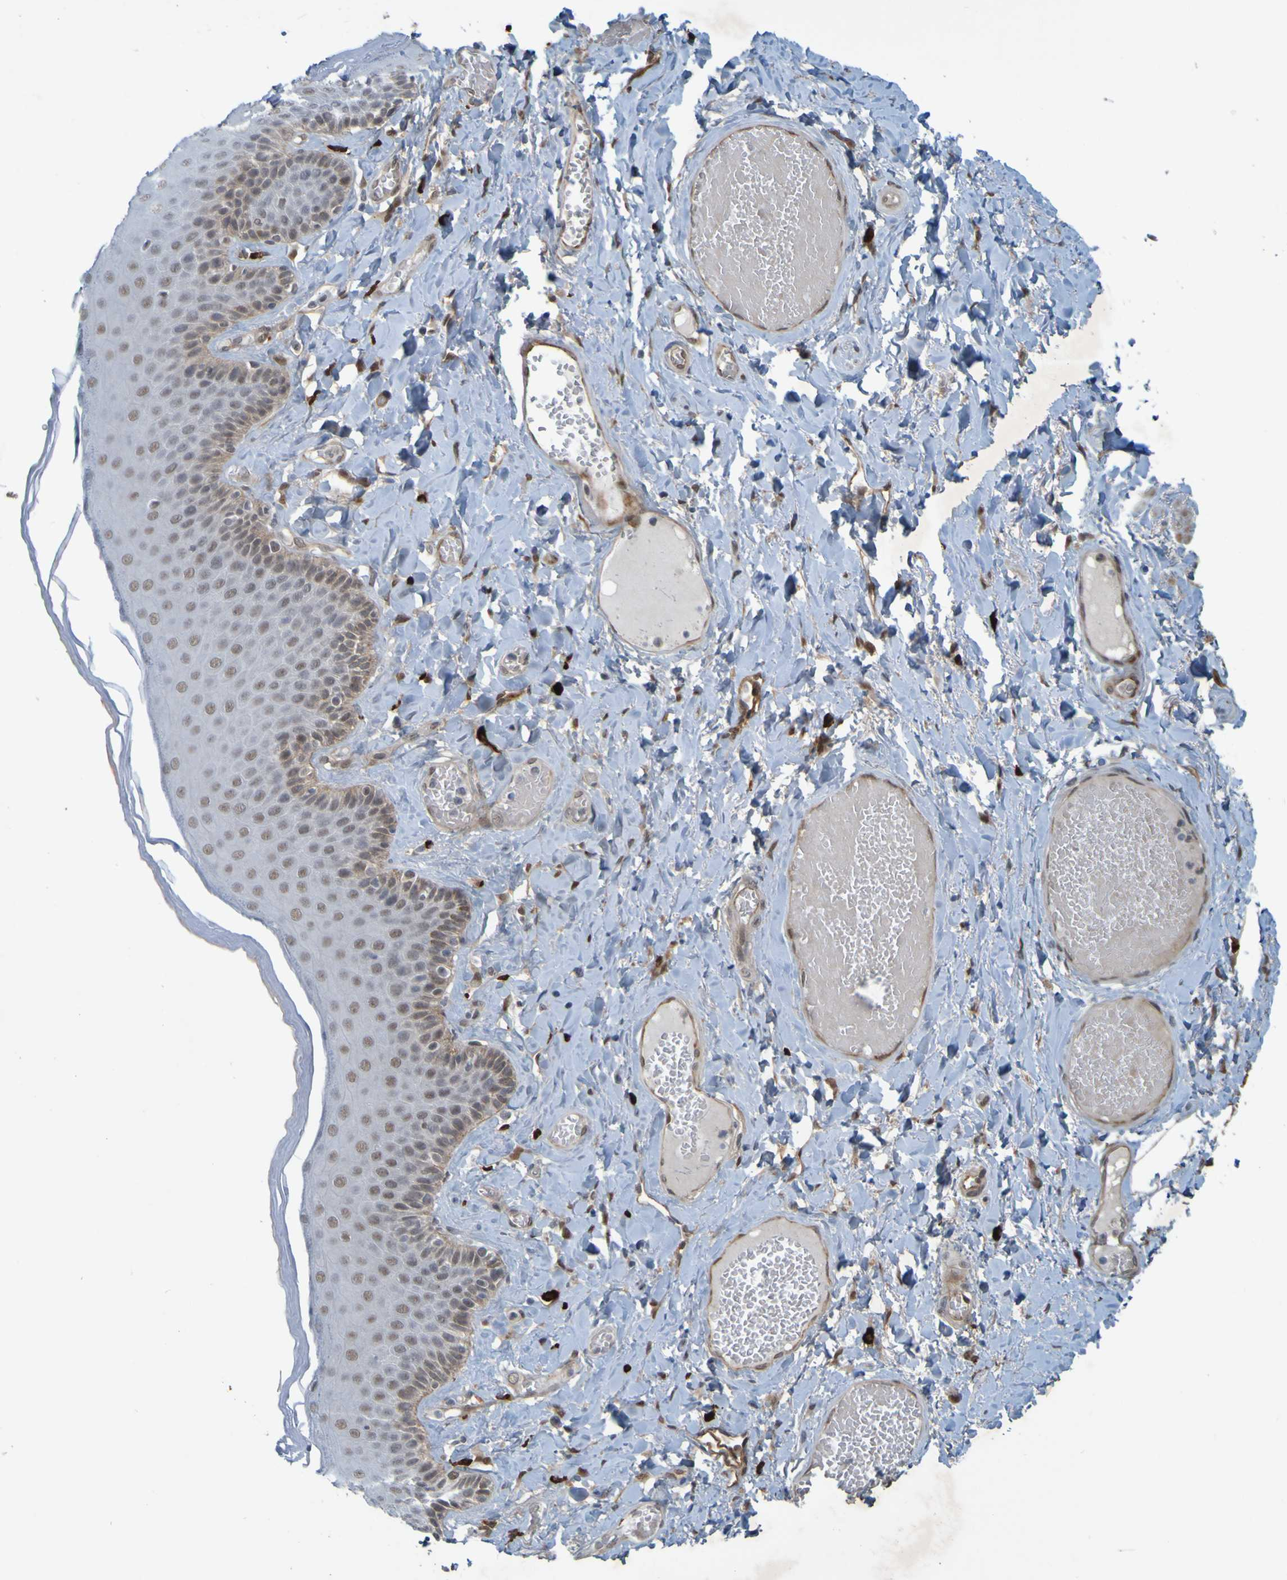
{"staining": {"intensity": "weak", "quantity": ">75%", "location": "nuclear"}, "tissue": "skin", "cell_type": "Epidermal cells", "image_type": "normal", "snomed": [{"axis": "morphology", "description": "Normal tissue, NOS"}, {"axis": "topography", "description": "Anal"}], "caption": "Weak nuclear expression is appreciated in approximately >75% of epidermal cells in unremarkable skin.", "gene": "MCPH1", "patient": {"sex": "male", "age": 69}}